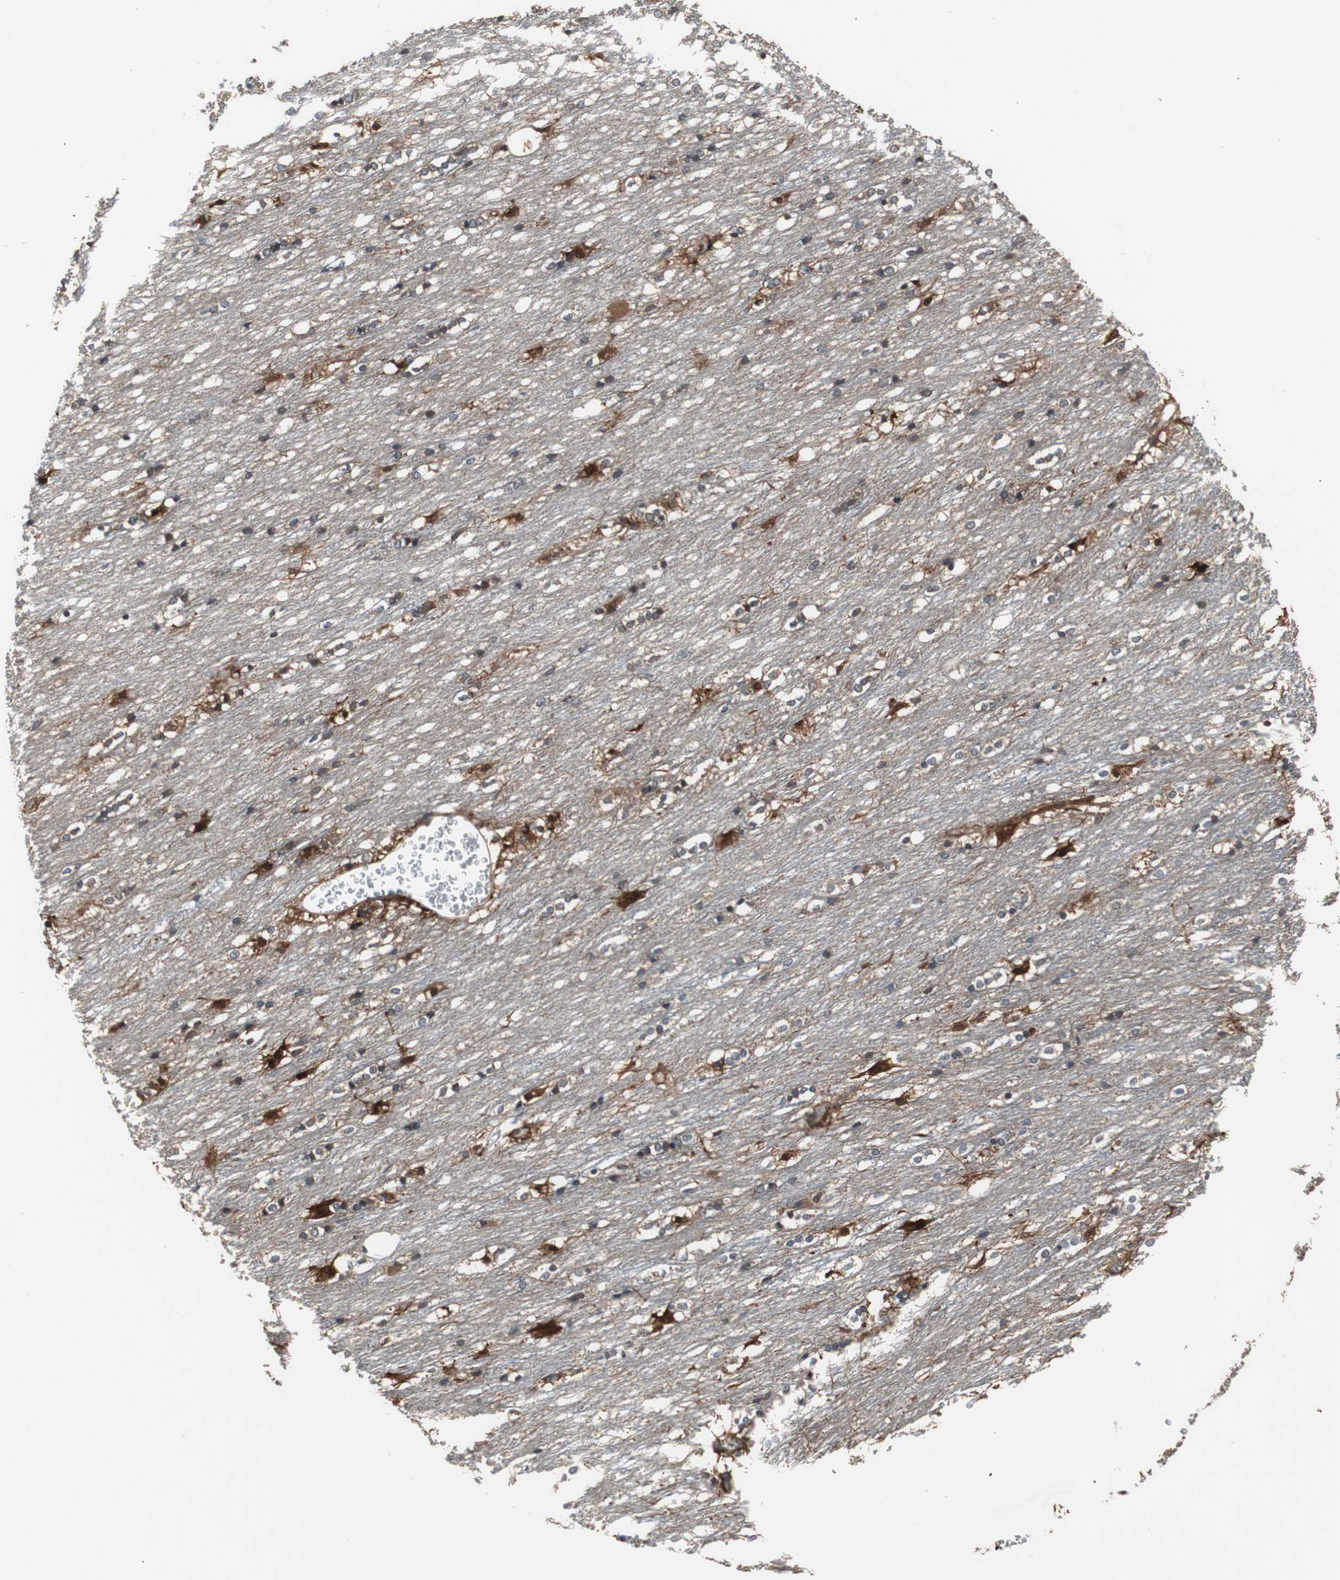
{"staining": {"intensity": "strong", "quantity": ">75%", "location": "cytoplasmic/membranous,nuclear"}, "tissue": "caudate", "cell_type": "Glial cells", "image_type": "normal", "snomed": [{"axis": "morphology", "description": "Normal tissue, NOS"}, {"axis": "topography", "description": "Lateral ventricle wall"}], "caption": "DAB immunohistochemical staining of unremarkable caudate exhibits strong cytoplasmic/membranous,nuclear protein staining in approximately >75% of glial cells.", "gene": "ZSCAN22", "patient": {"sex": "female", "age": 19}}